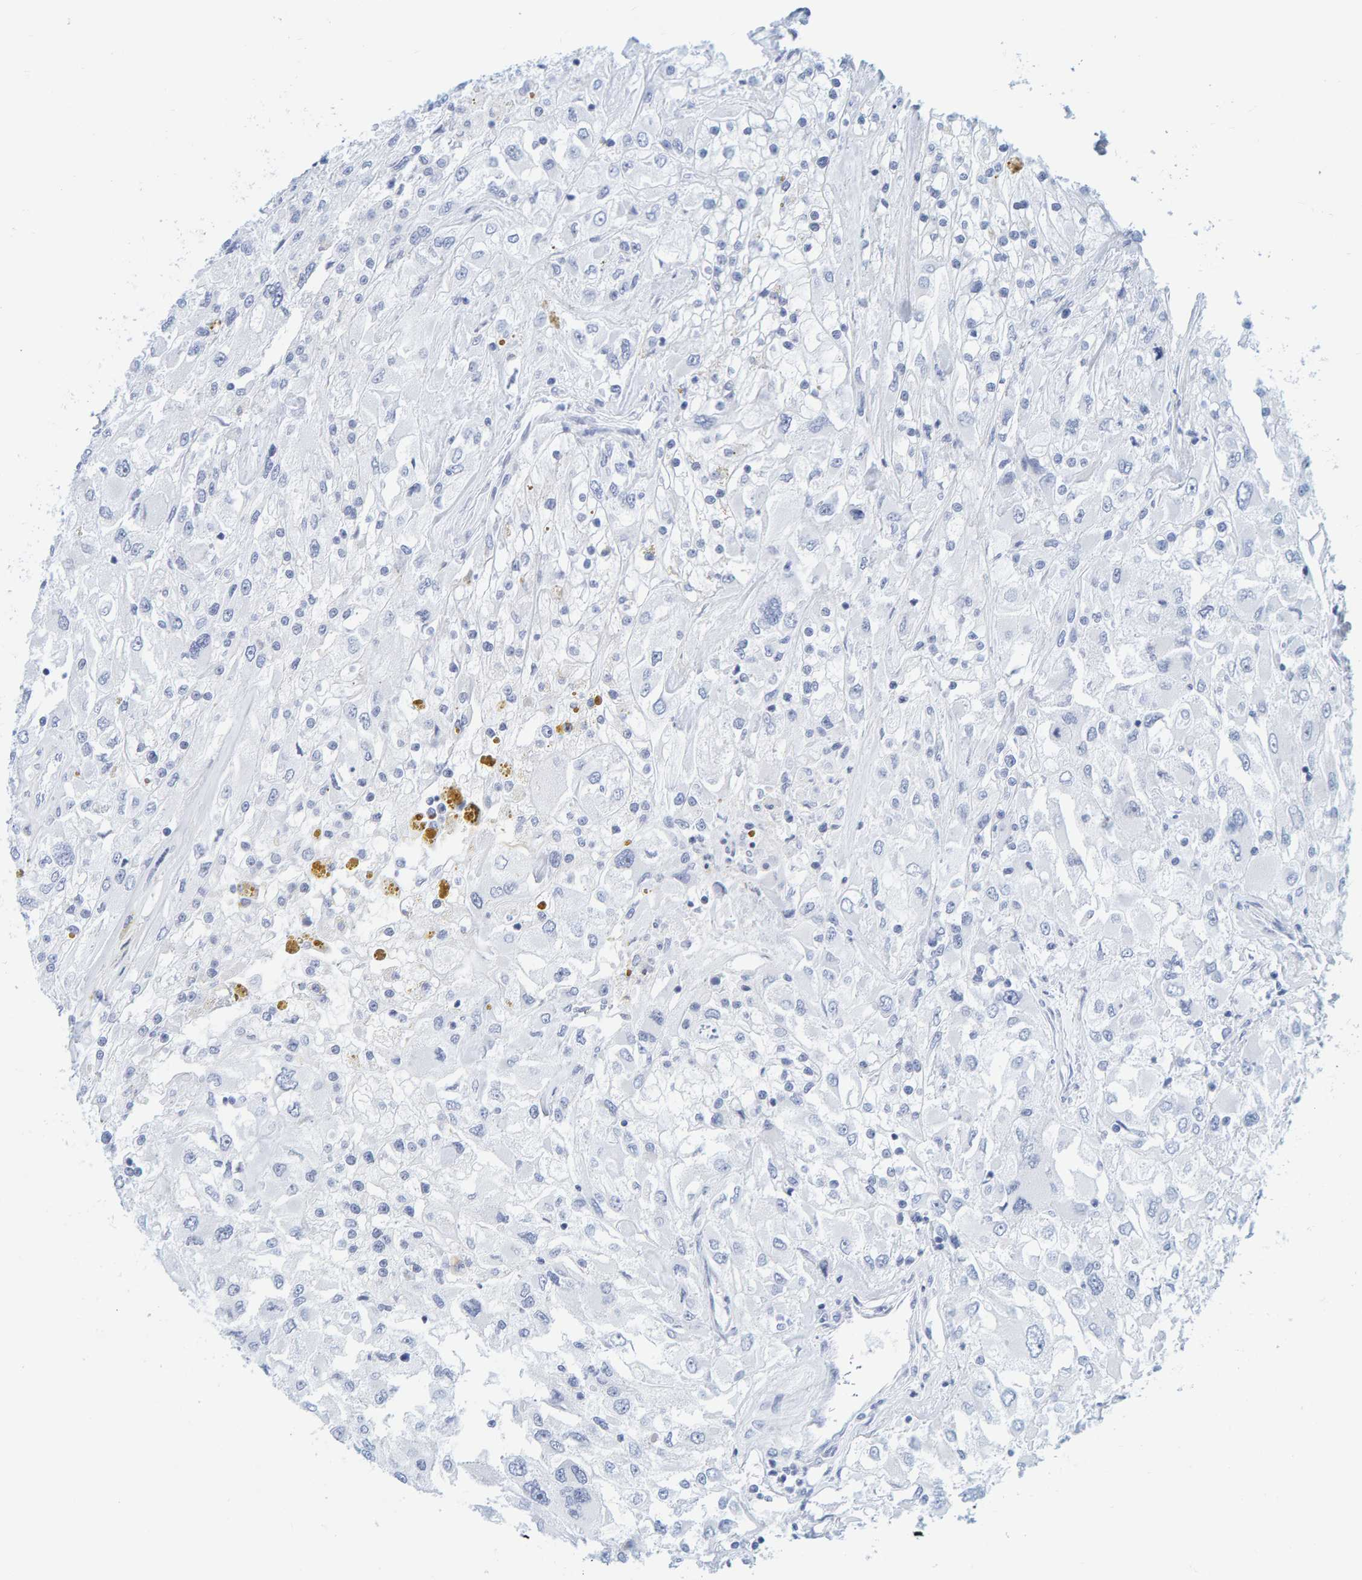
{"staining": {"intensity": "negative", "quantity": "none", "location": "none"}, "tissue": "renal cancer", "cell_type": "Tumor cells", "image_type": "cancer", "snomed": [{"axis": "morphology", "description": "Adenocarcinoma, NOS"}, {"axis": "topography", "description": "Kidney"}], "caption": "IHC histopathology image of human renal cancer (adenocarcinoma) stained for a protein (brown), which shows no expression in tumor cells.", "gene": "SFTPC", "patient": {"sex": "female", "age": 52}}